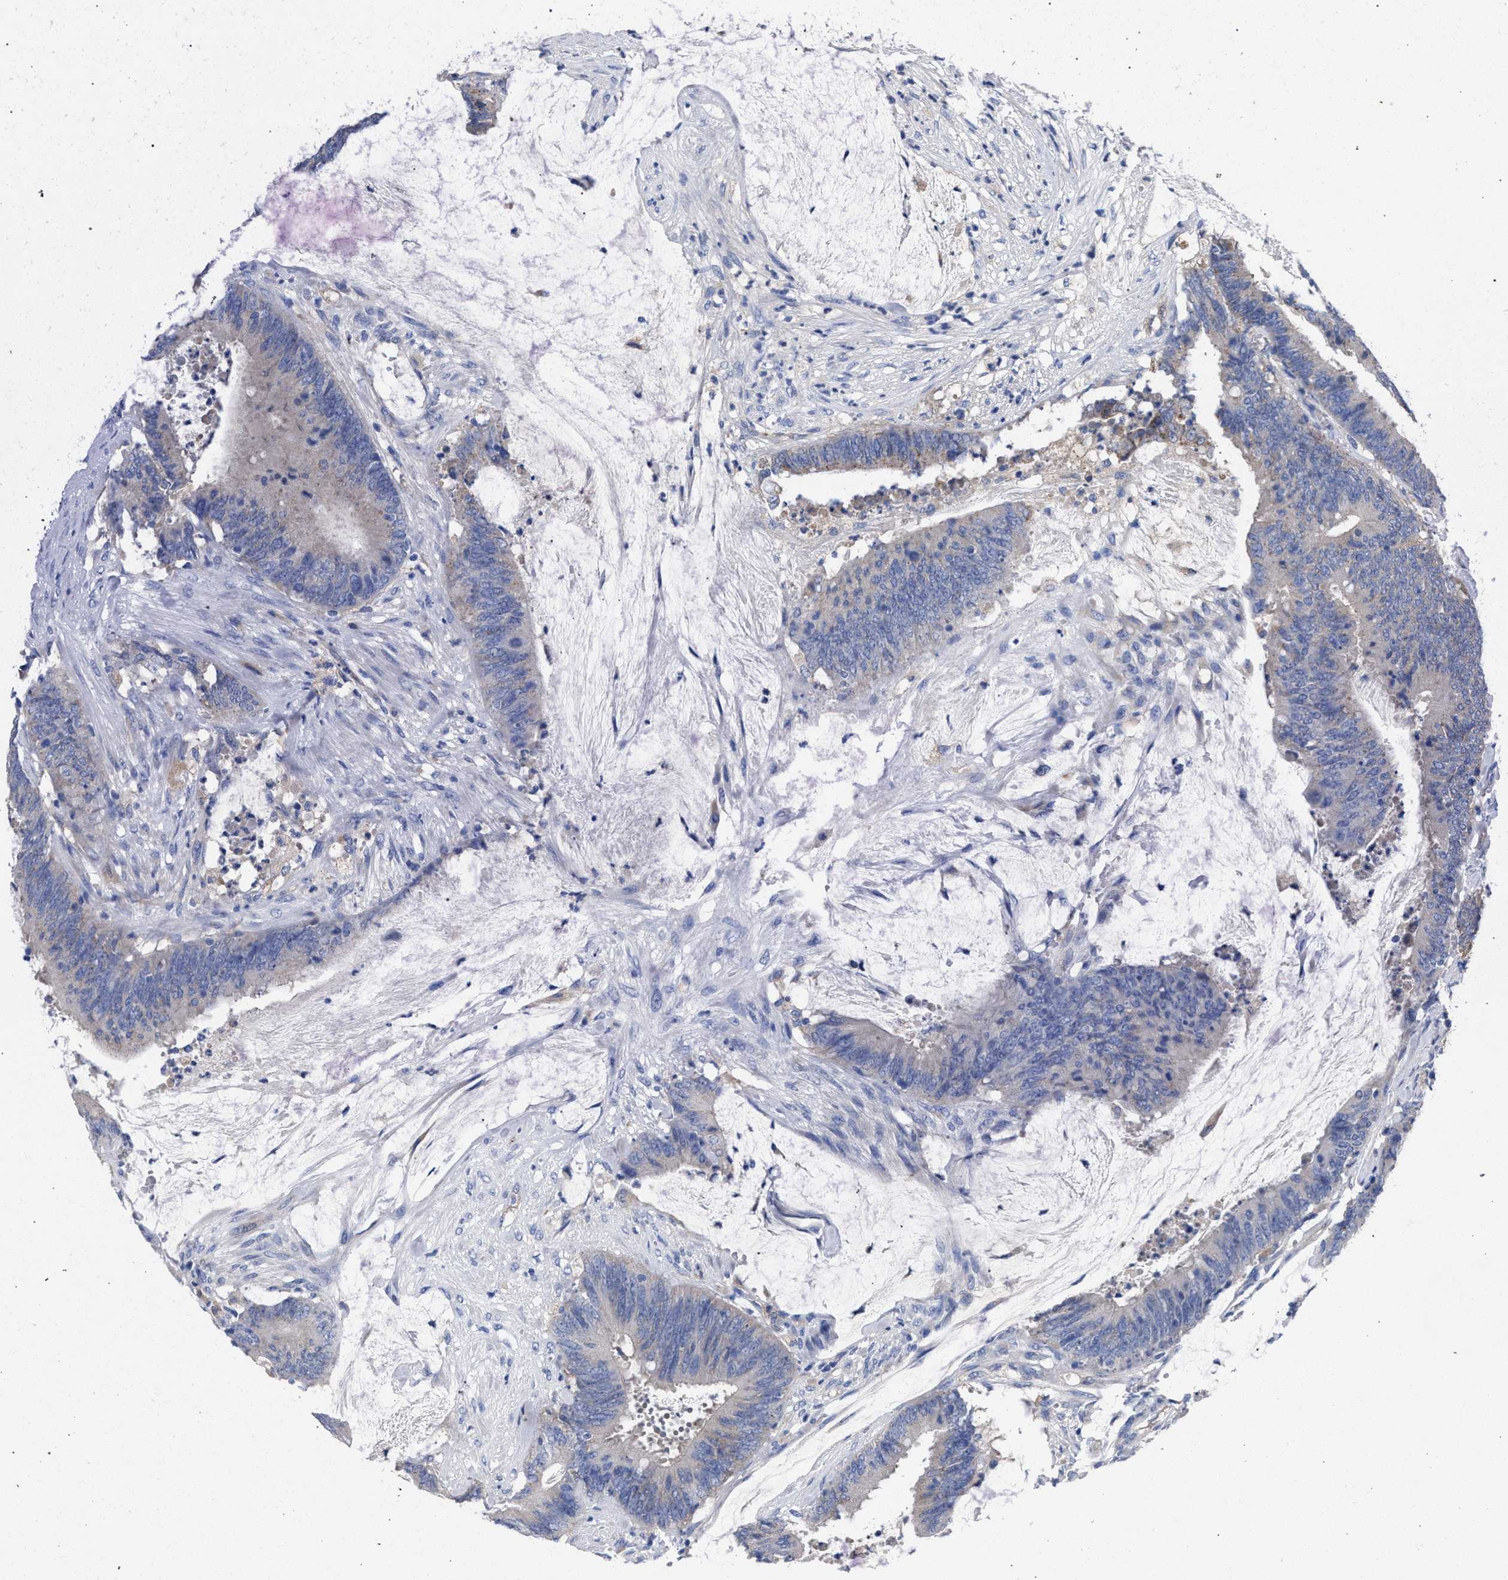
{"staining": {"intensity": "weak", "quantity": "<25%", "location": "cytoplasmic/membranous"}, "tissue": "colorectal cancer", "cell_type": "Tumor cells", "image_type": "cancer", "snomed": [{"axis": "morphology", "description": "Adenocarcinoma, NOS"}, {"axis": "topography", "description": "Rectum"}], "caption": "Tumor cells show no significant positivity in colorectal cancer.", "gene": "GMPR", "patient": {"sex": "female", "age": 66}}